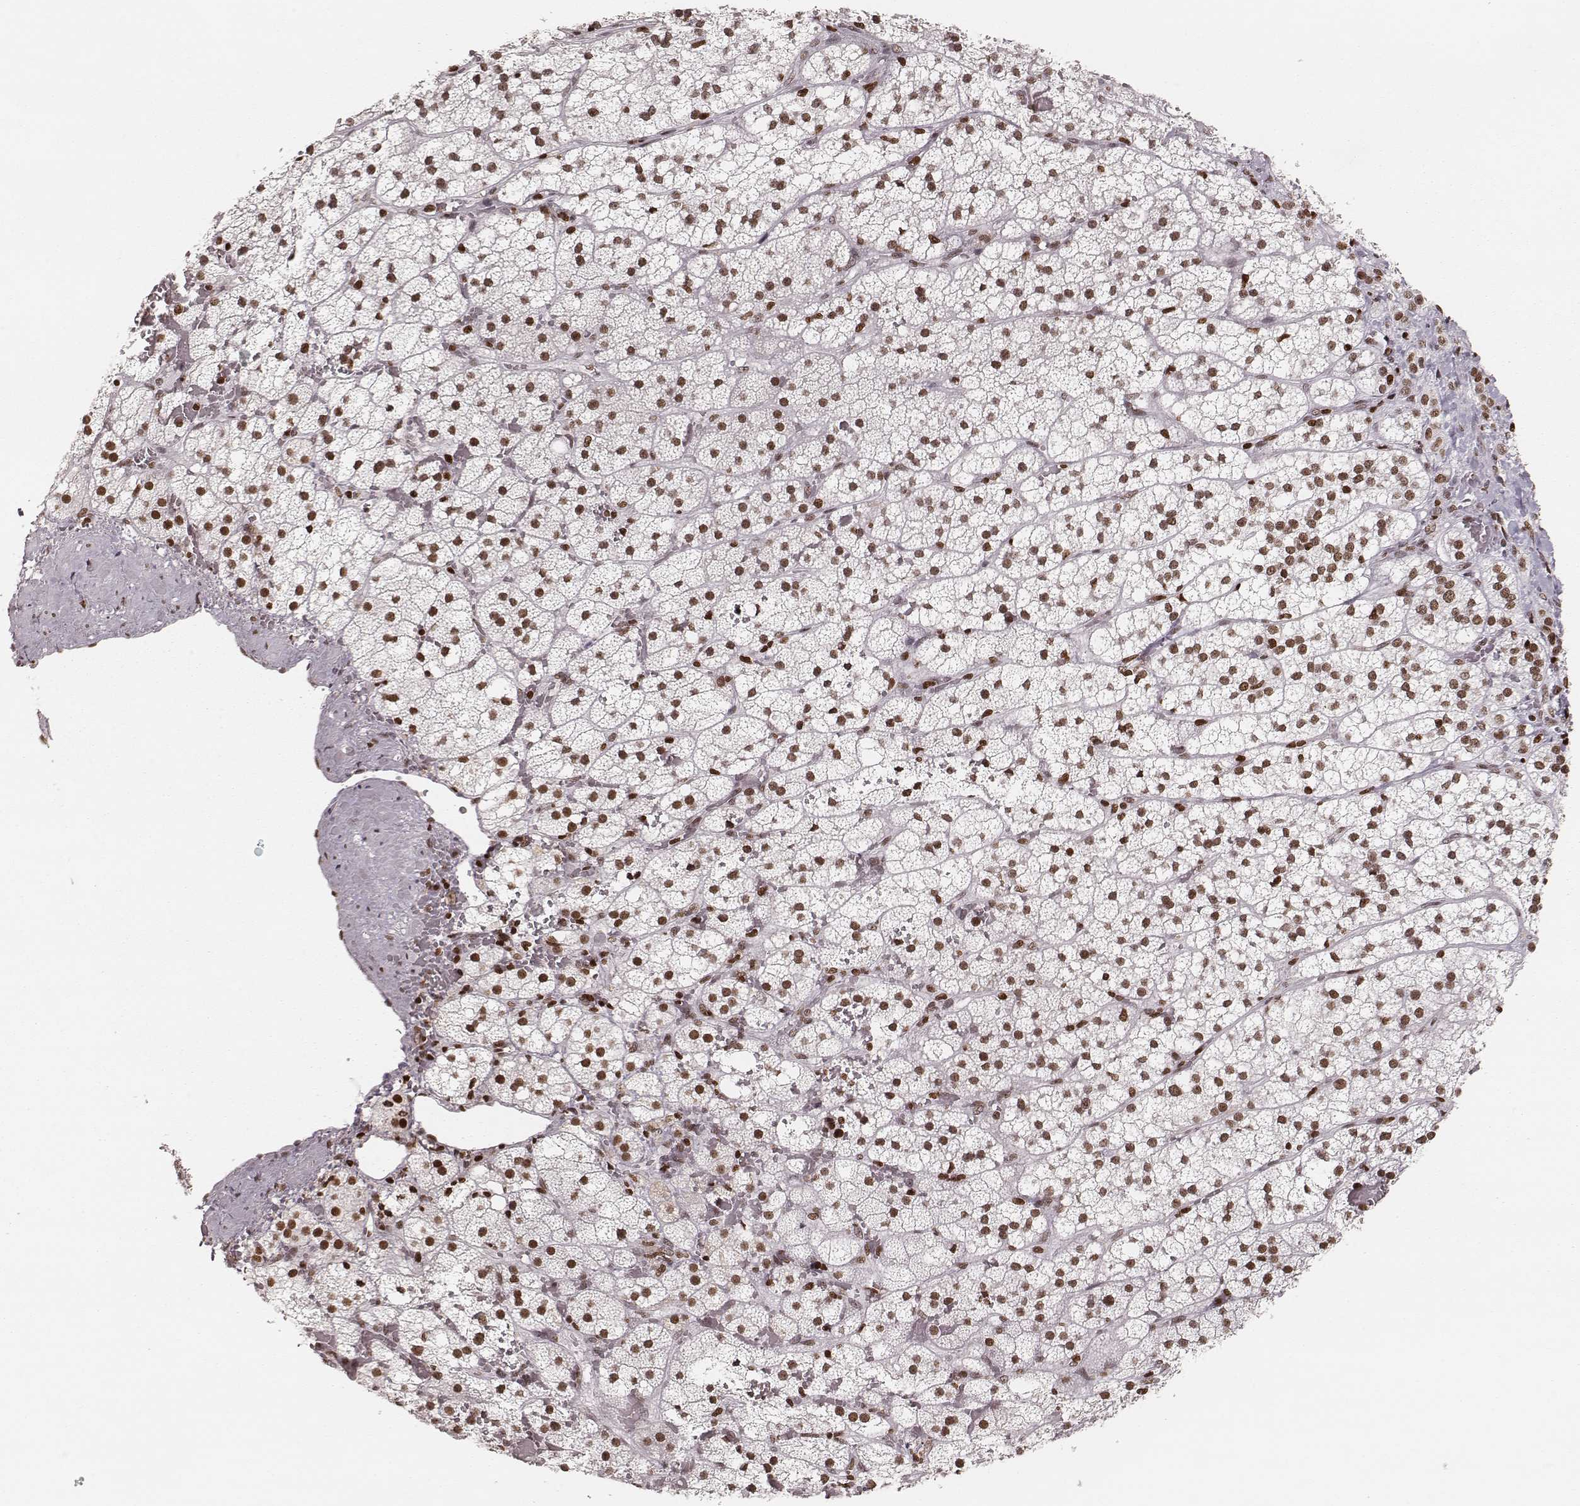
{"staining": {"intensity": "moderate", "quantity": ">75%", "location": "nuclear"}, "tissue": "adrenal gland", "cell_type": "Glandular cells", "image_type": "normal", "snomed": [{"axis": "morphology", "description": "Normal tissue, NOS"}, {"axis": "topography", "description": "Adrenal gland"}], "caption": "Glandular cells display medium levels of moderate nuclear expression in about >75% of cells in unremarkable human adrenal gland. (Brightfield microscopy of DAB IHC at high magnification).", "gene": "PARP1", "patient": {"sex": "male", "age": 53}}